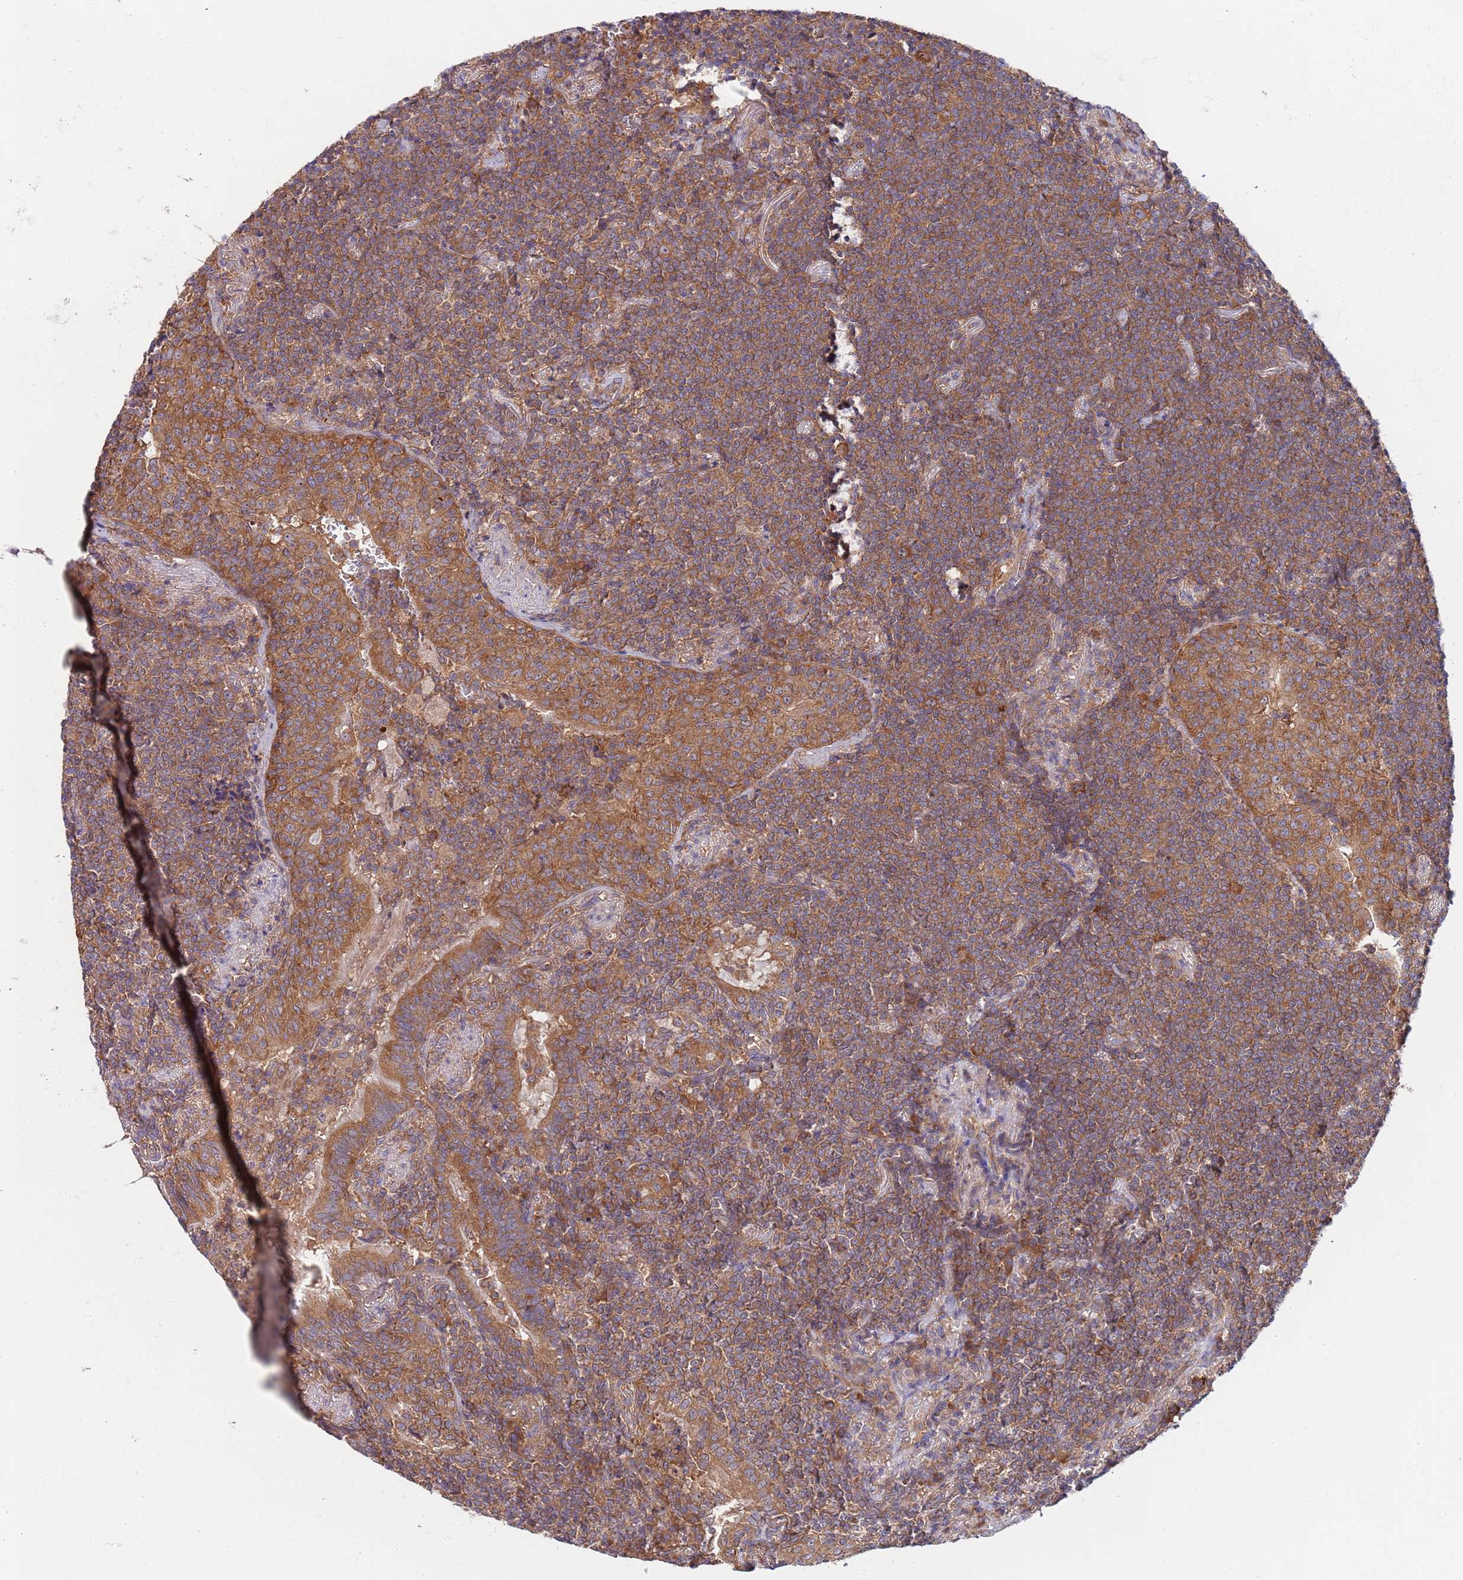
{"staining": {"intensity": "moderate", "quantity": ">75%", "location": "cytoplasmic/membranous"}, "tissue": "lymphoma", "cell_type": "Tumor cells", "image_type": "cancer", "snomed": [{"axis": "morphology", "description": "Malignant lymphoma, non-Hodgkin's type, Low grade"}, {"axis": "topography", "description": "Lung"}], "caption": "Tumor cells display moderate cytoplasmic/membranous expression in about >75% of cells in lymphoma.", "gene": "EIF3F", "patient": {"sex": "female", "age": 71}}